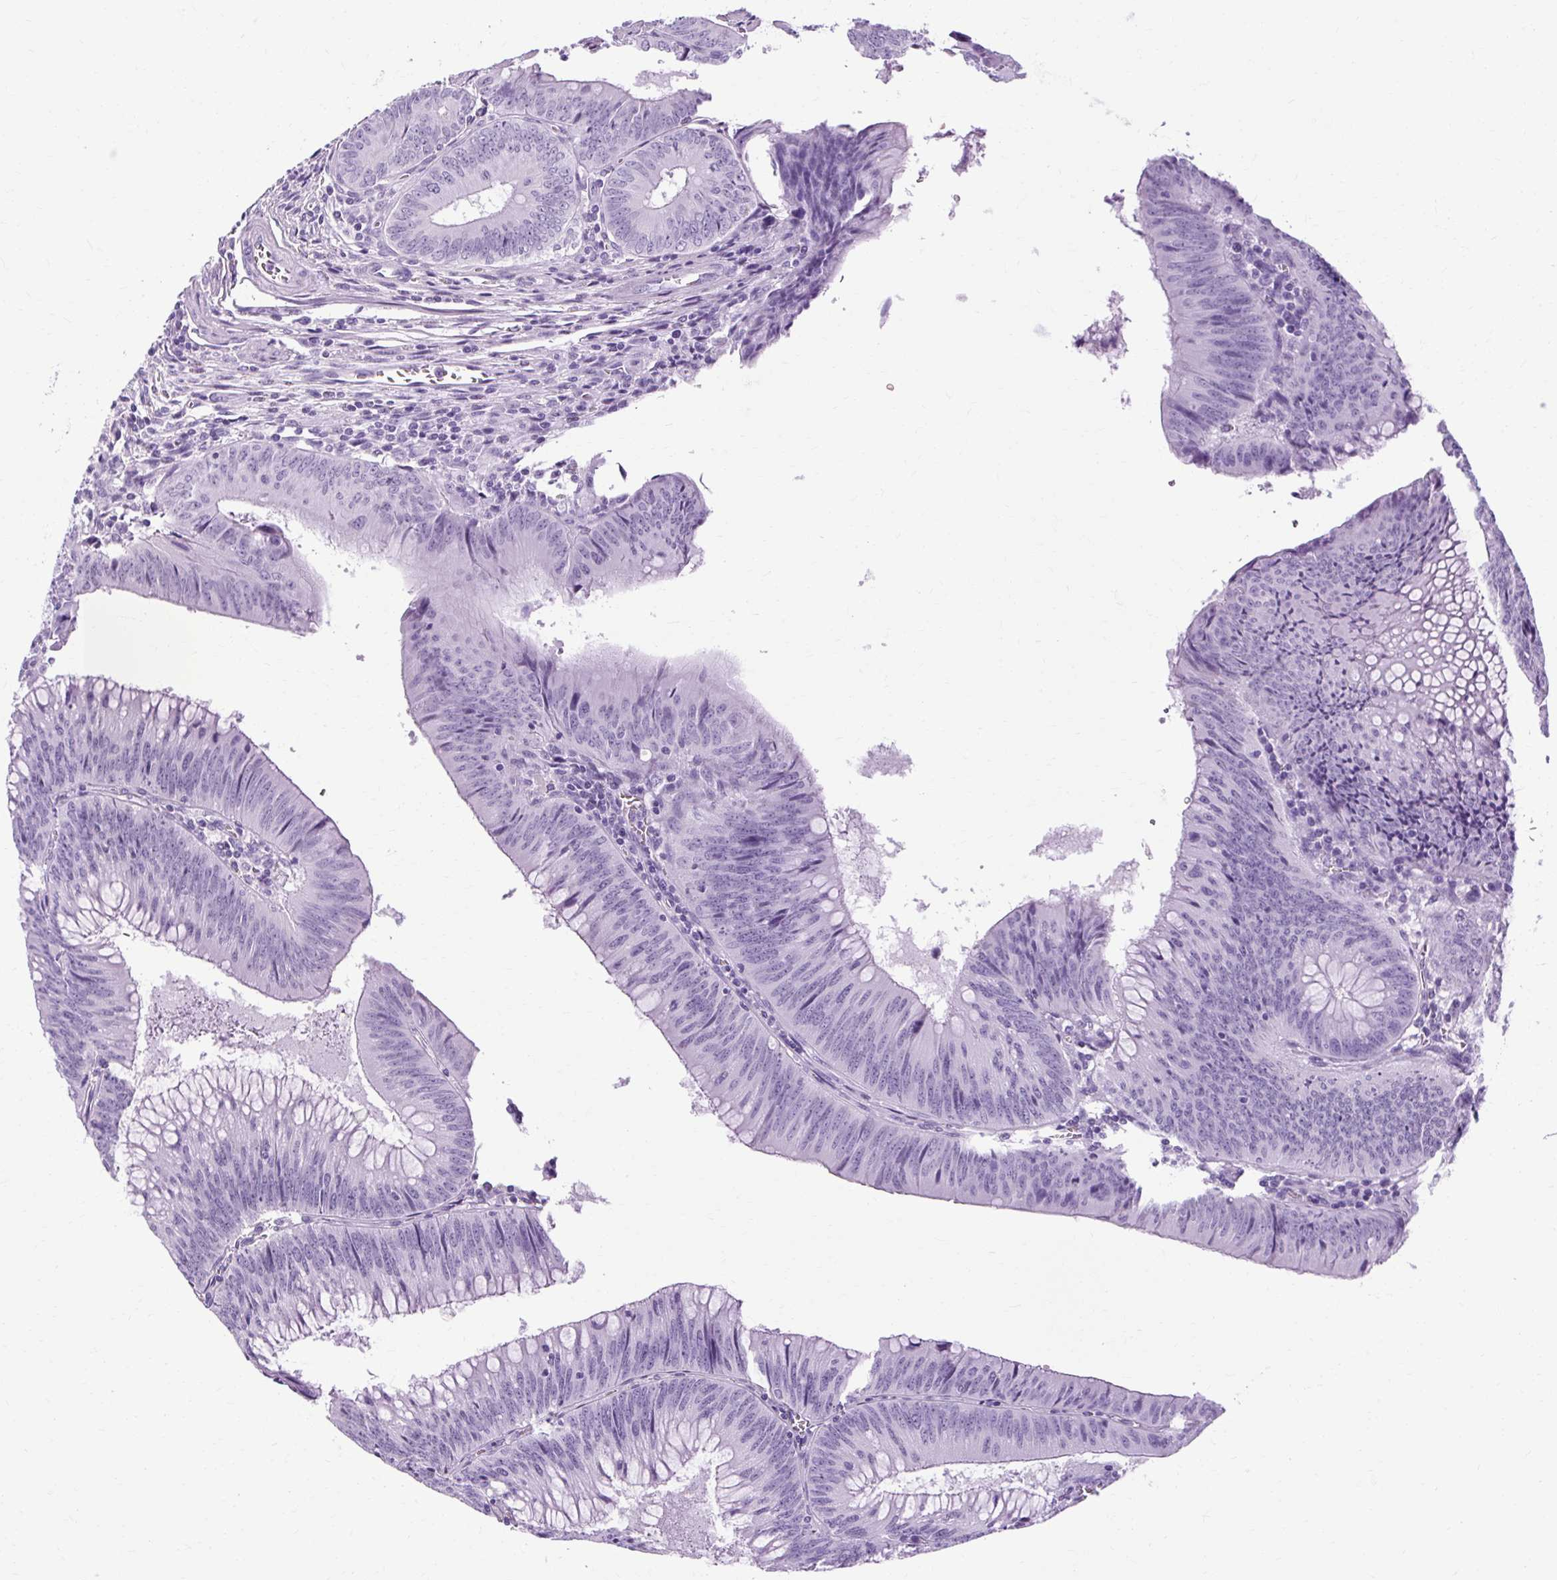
{"staining": {"intensity": "negative", "quantity": "none", "location": "none"}, "tissue": "colorectal cancer", "cell_type": "Tumor cells", "image_type": "cancer", "snomed": [{"axis": "morphology", "description": "Adenocarcinoma, NOS"}, {"axis": "topography", "description": "Rectum"}], "caption": "An IHC micrograph of adenocarcinoma (colorectal) is shown. There is no staining in tumor cells of adenocarcinoma (colorectal).", "gene": "B3GNT4", "patient": {"sex": "female", "age": 72}}